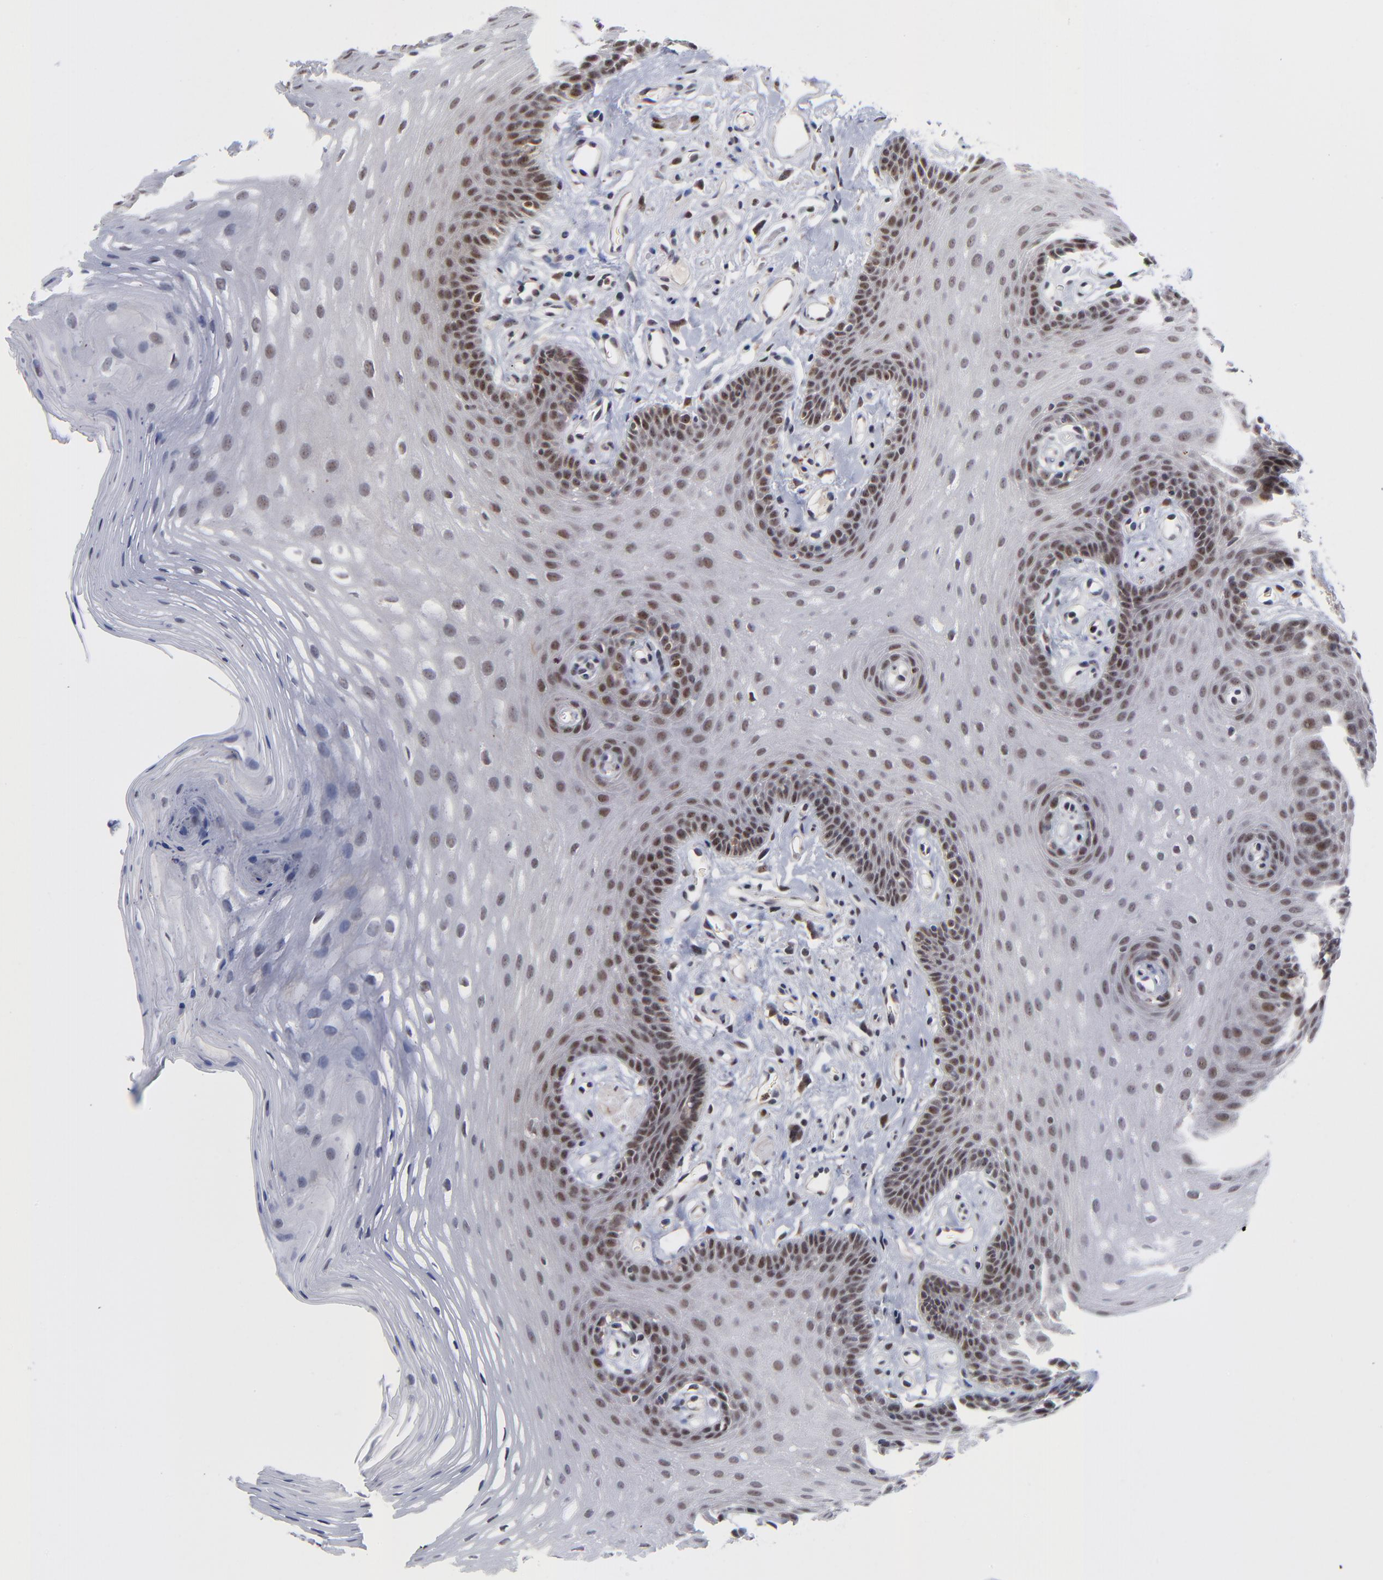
{"staining": {"intensity": "moderate", "quantity": ">75%", "location": "nuclear"}, "tissue": "oral mucosa", "cell_type": "Squamous epithelial cells", "image_type": "normal", "snomed": [{"axis": "morphology", "description": "Normal tissue, NOS"}, {"axis": "topography", "description": "Oral tissue"}], "caption": "High-magnification brightfield microscopy of normal oral mucosa stained with DAB (brown) and counterstained with hematoxylin (blue). squamous epithelial cells exhibit moderate nuclear positivity is present in about>75% of cells.", "gene": "ZNF419", "patient": {"sex": "male", "age": 62}}